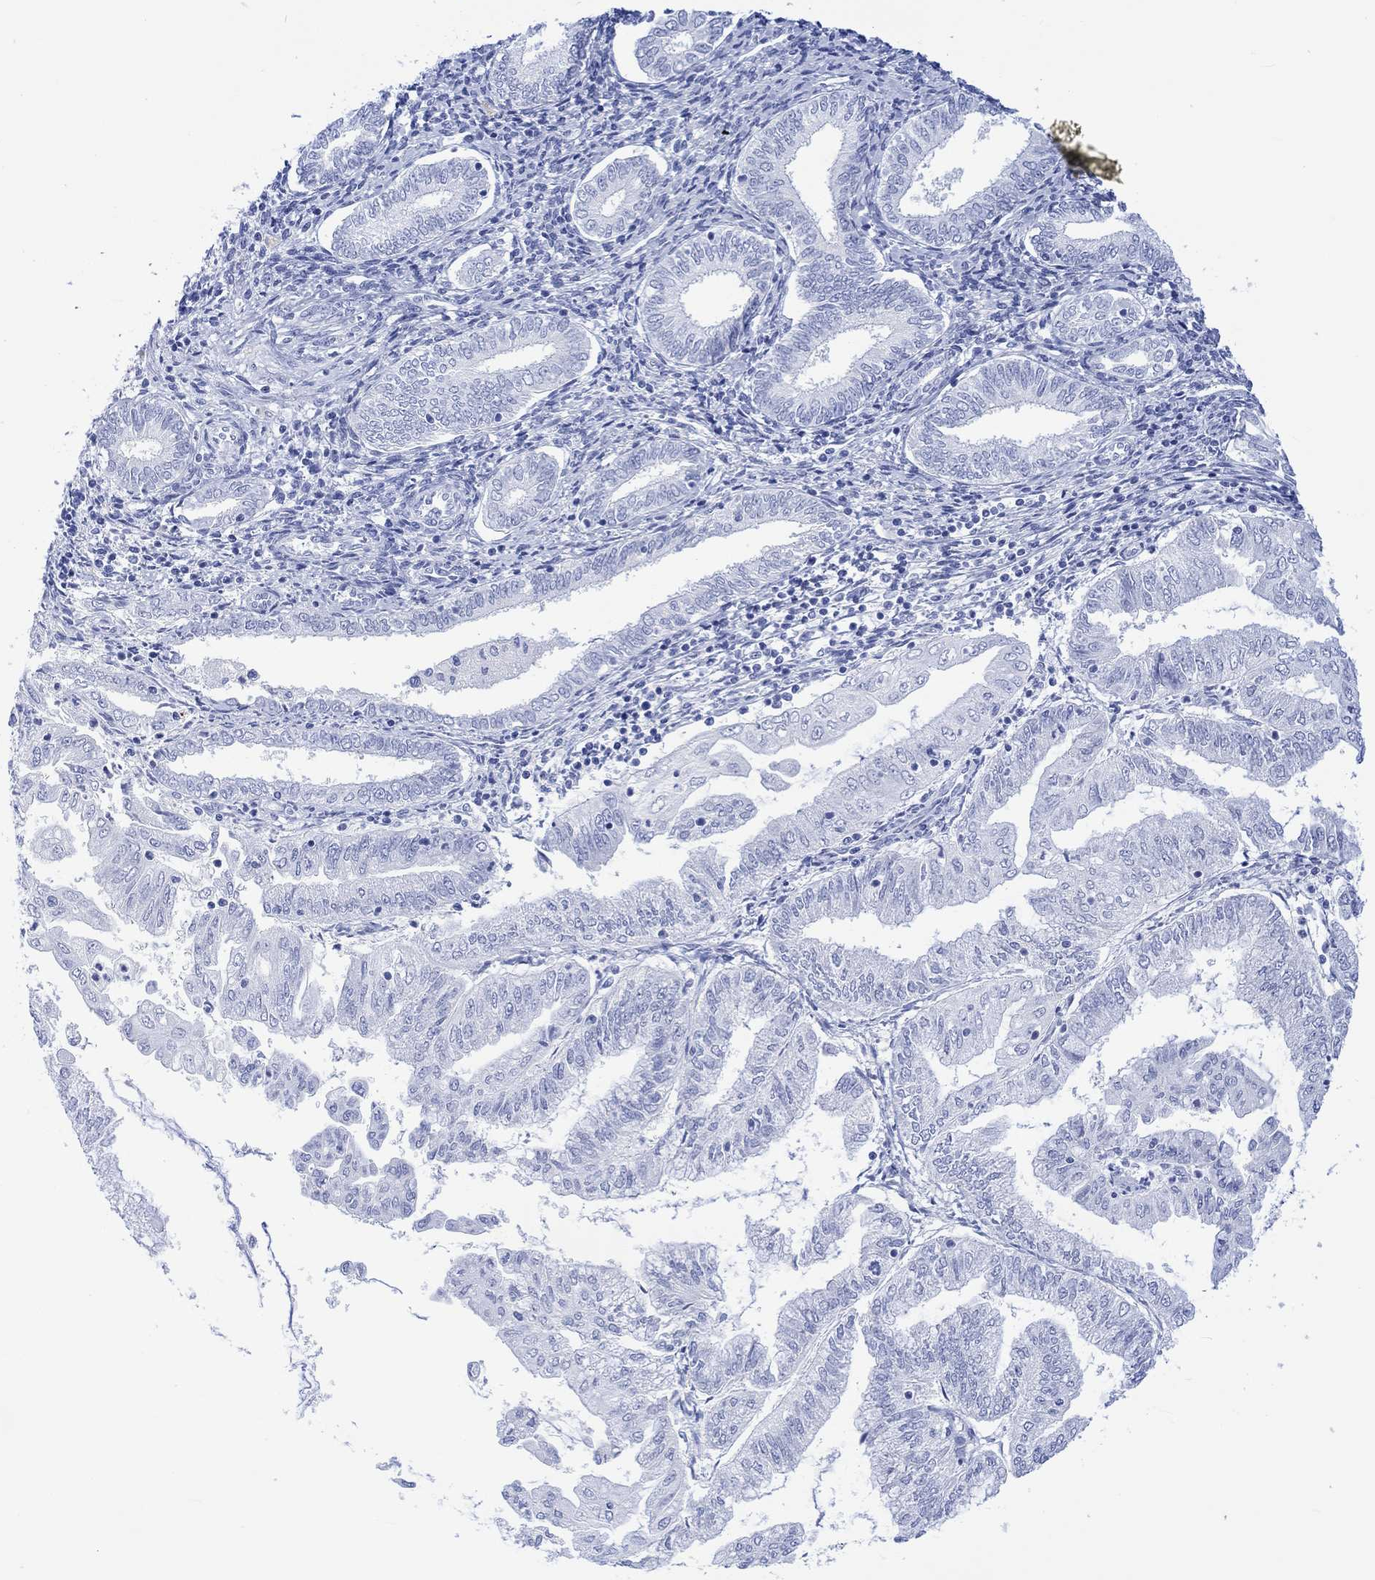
{"staining": {"intensity": "negative", "quantity": "none", "location": "none"}, "tissue": "endometrial cancer", "cell_type": "Tumor cells", "image_type": "cancer", "snomed": [{"axis": "morphology", "description": "Adenocarcinoma, NOS"}, {"axis": "topography", "description": "Endometrium"}], "caption": "Immunohistochemical staining of human endometrial cancer (adenocarcinoma) reveals no significant positivity in tumor cells.", "gene": "CELF4", "patient": {"sex": "female", "age": 56}}